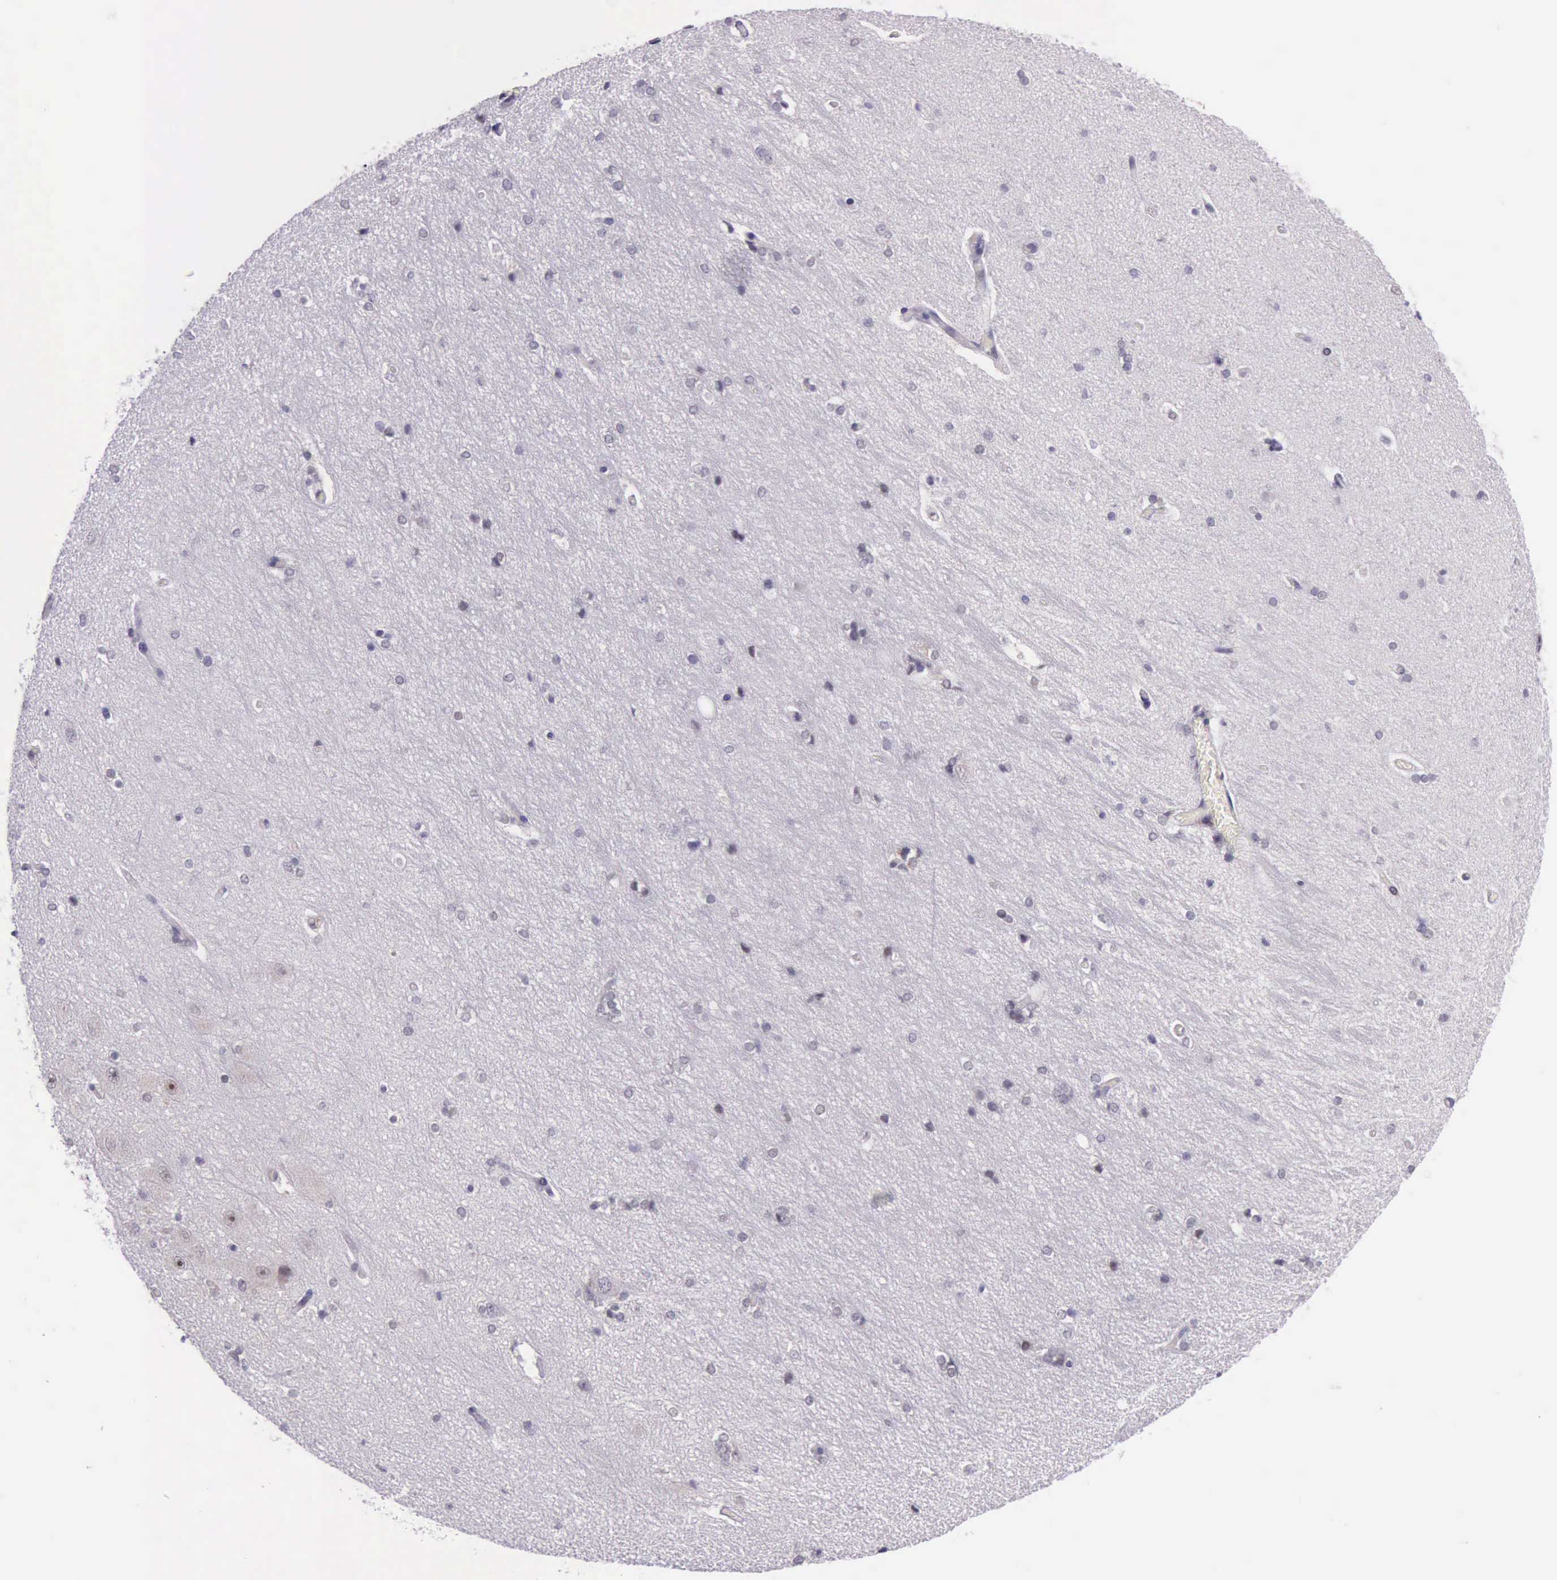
{"staining": {"intensity": "negative", "quantity": "none", "location": "none"}, "tissue": "hippocampus", "cell_type": "Glial cells", "image_type": "normal", "snomed": [{"axis": "morphology", "description": "Normal tissue, NOS"}, {"axis": "topography", "description": "Hippocampus"}], "caption": "High magnification brightfield microscopy of benign hippocampus stained with DAB (brown) and counterstained with hematoxylin (blue): glial cells show no significant expression. (DAB (3,3'-diaminobenzidine) IHC with hematoxylin counter stain).", "gene": "PARP1", "patient": {"sex": "female", "age": 19}}